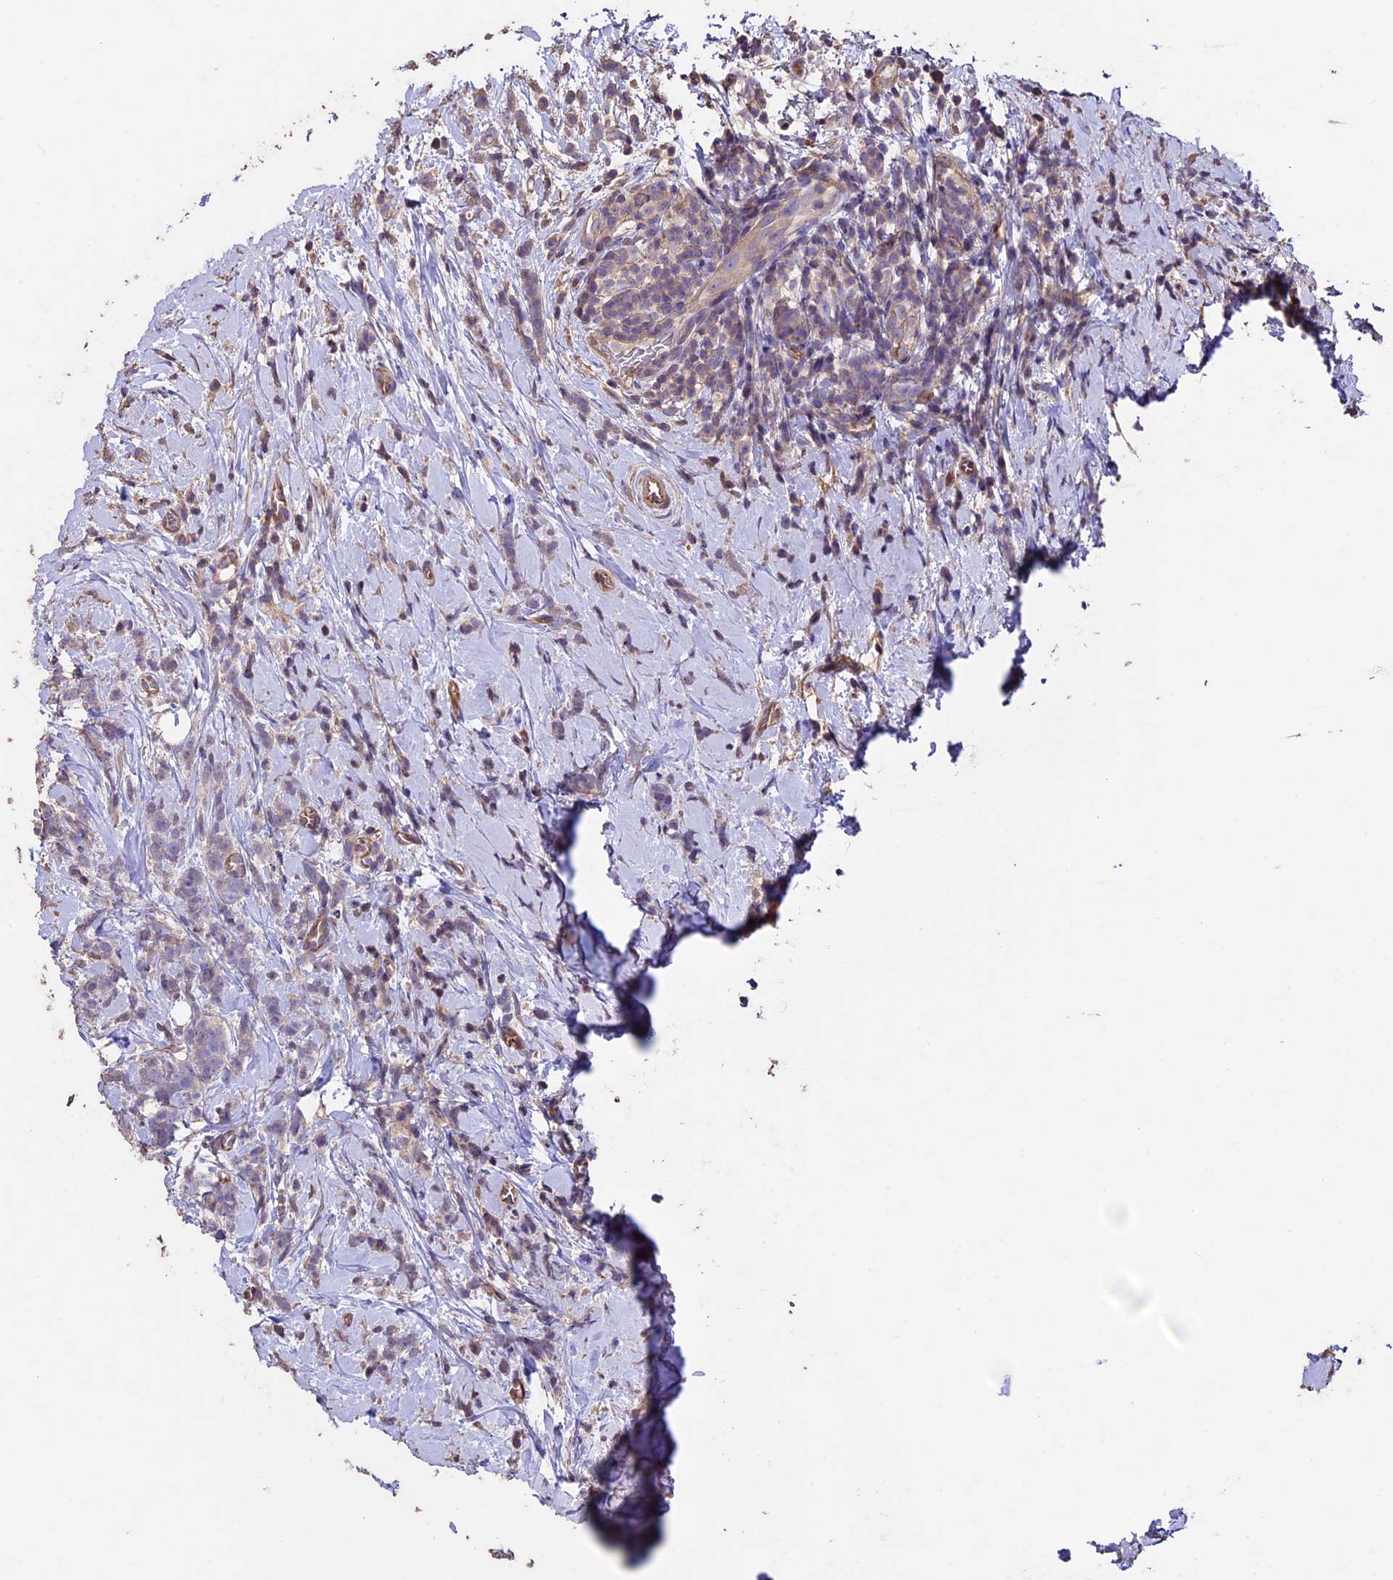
{"staining": {"intensity": "weak", "quantity": "<25%", "location": "cytoplasmic/membranous"}, "tissue": "breast cancer", "cell_type": "Tumor cells", "image_type": "cancer", "snomed": [{"axis": "morphology", "description": "Lobular carcinoma"}, {"axis": "topography", "description": "Breast"}], "caption": "High power microscopy histopathology image of an immunohistochemistry histopathology image of lobular carcinoma (breast), revealing no significant expression in tumor cells.", "gene": "USB1", "patient": {"sex": "female", "age": 58}}